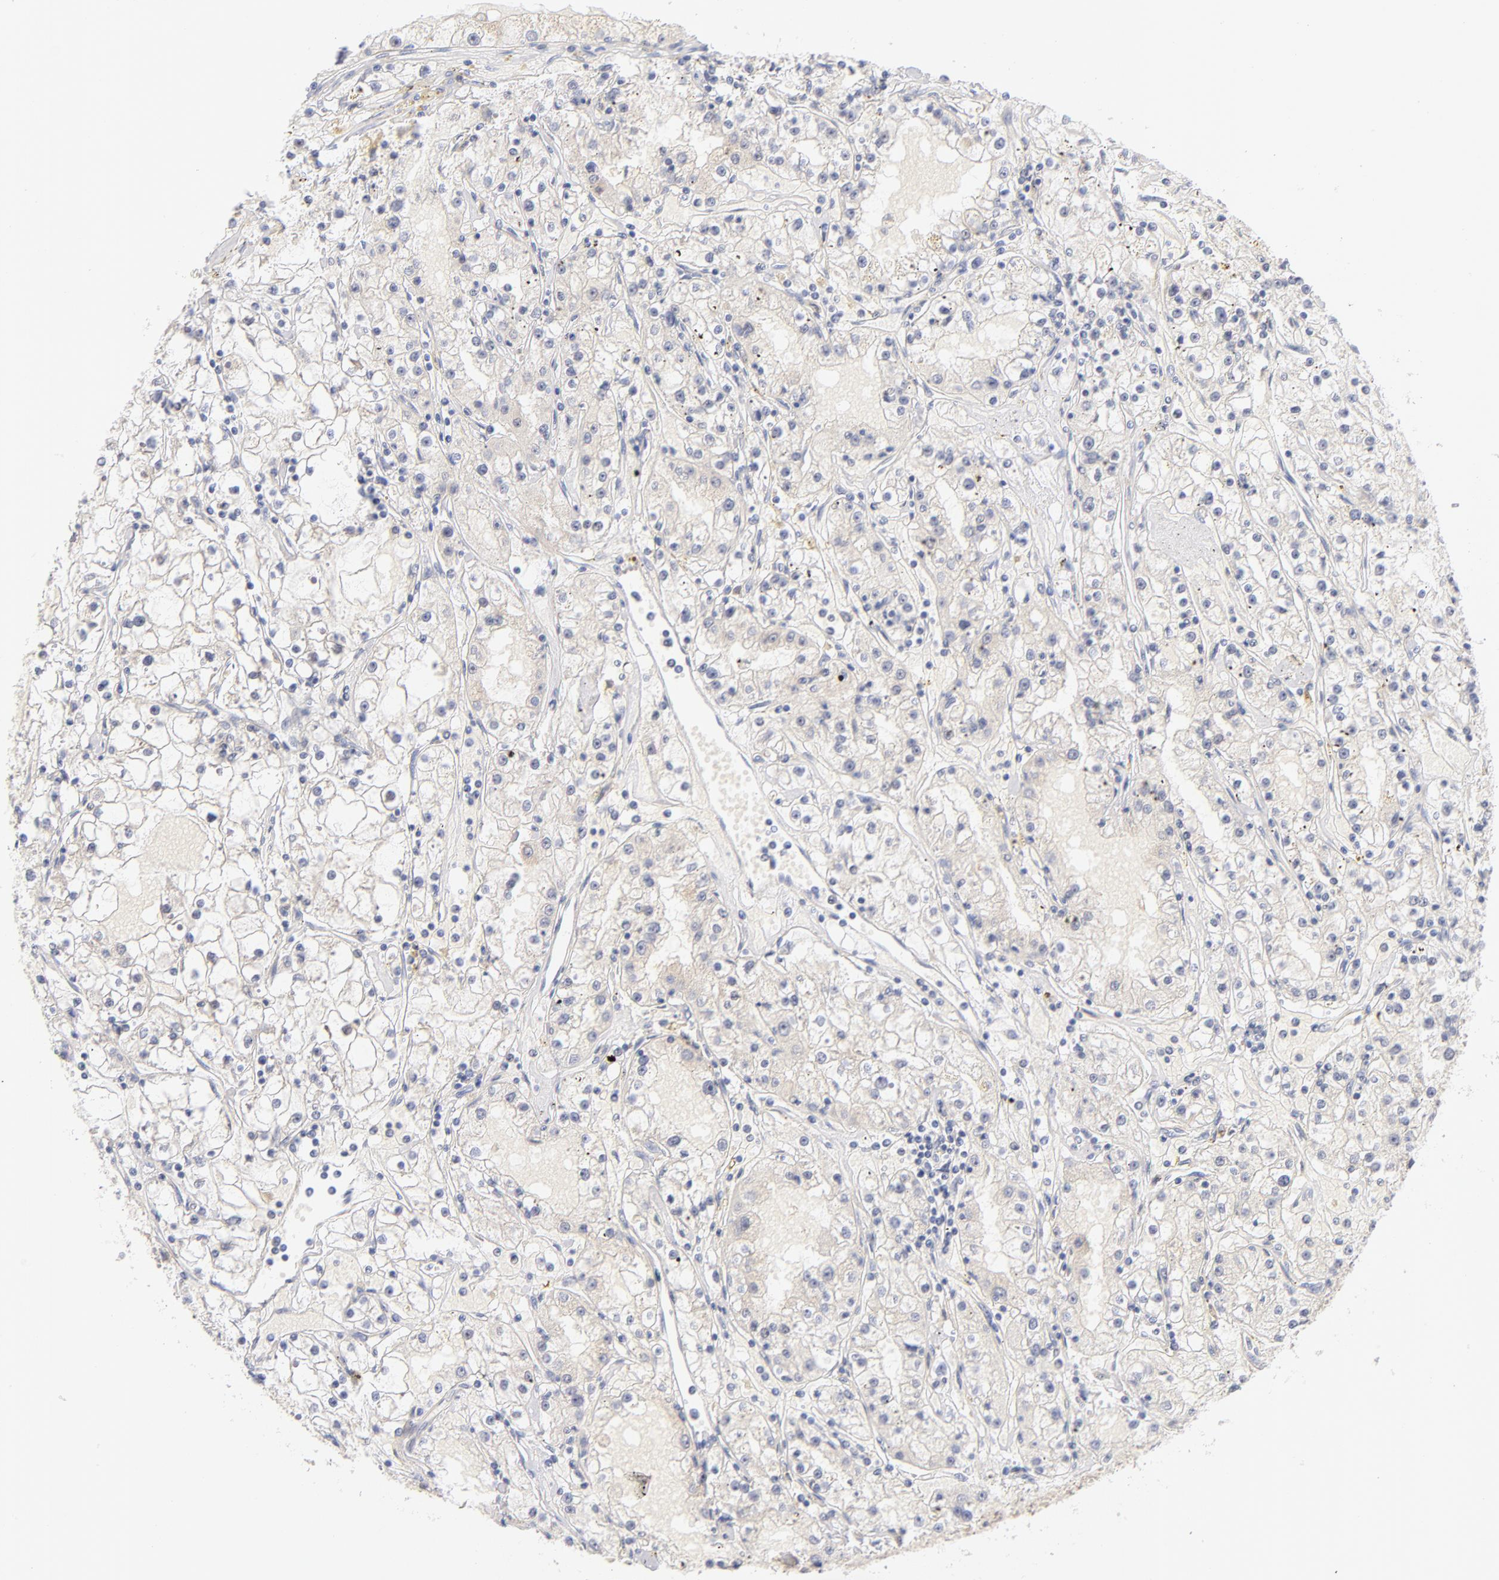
{"staining": {"intensity": "negative", "quantity": "none", "location": "none"}, "tissue": "renal cancer", "cell_type": "Tumor cells", "image_type": "cancer", "snomed": [{"axis": "morphology", "description": "Adenocarcinoma, NOS"}, {"axis": "topography", "description": "Kidney"}], "caption": "IHC micrograph of human renal adenocarcinoma stained for a protein (brown), which displays no positivity in tumor cells.", "gene": "CASP6", "patient": {"sex": "male", "age": 56}}